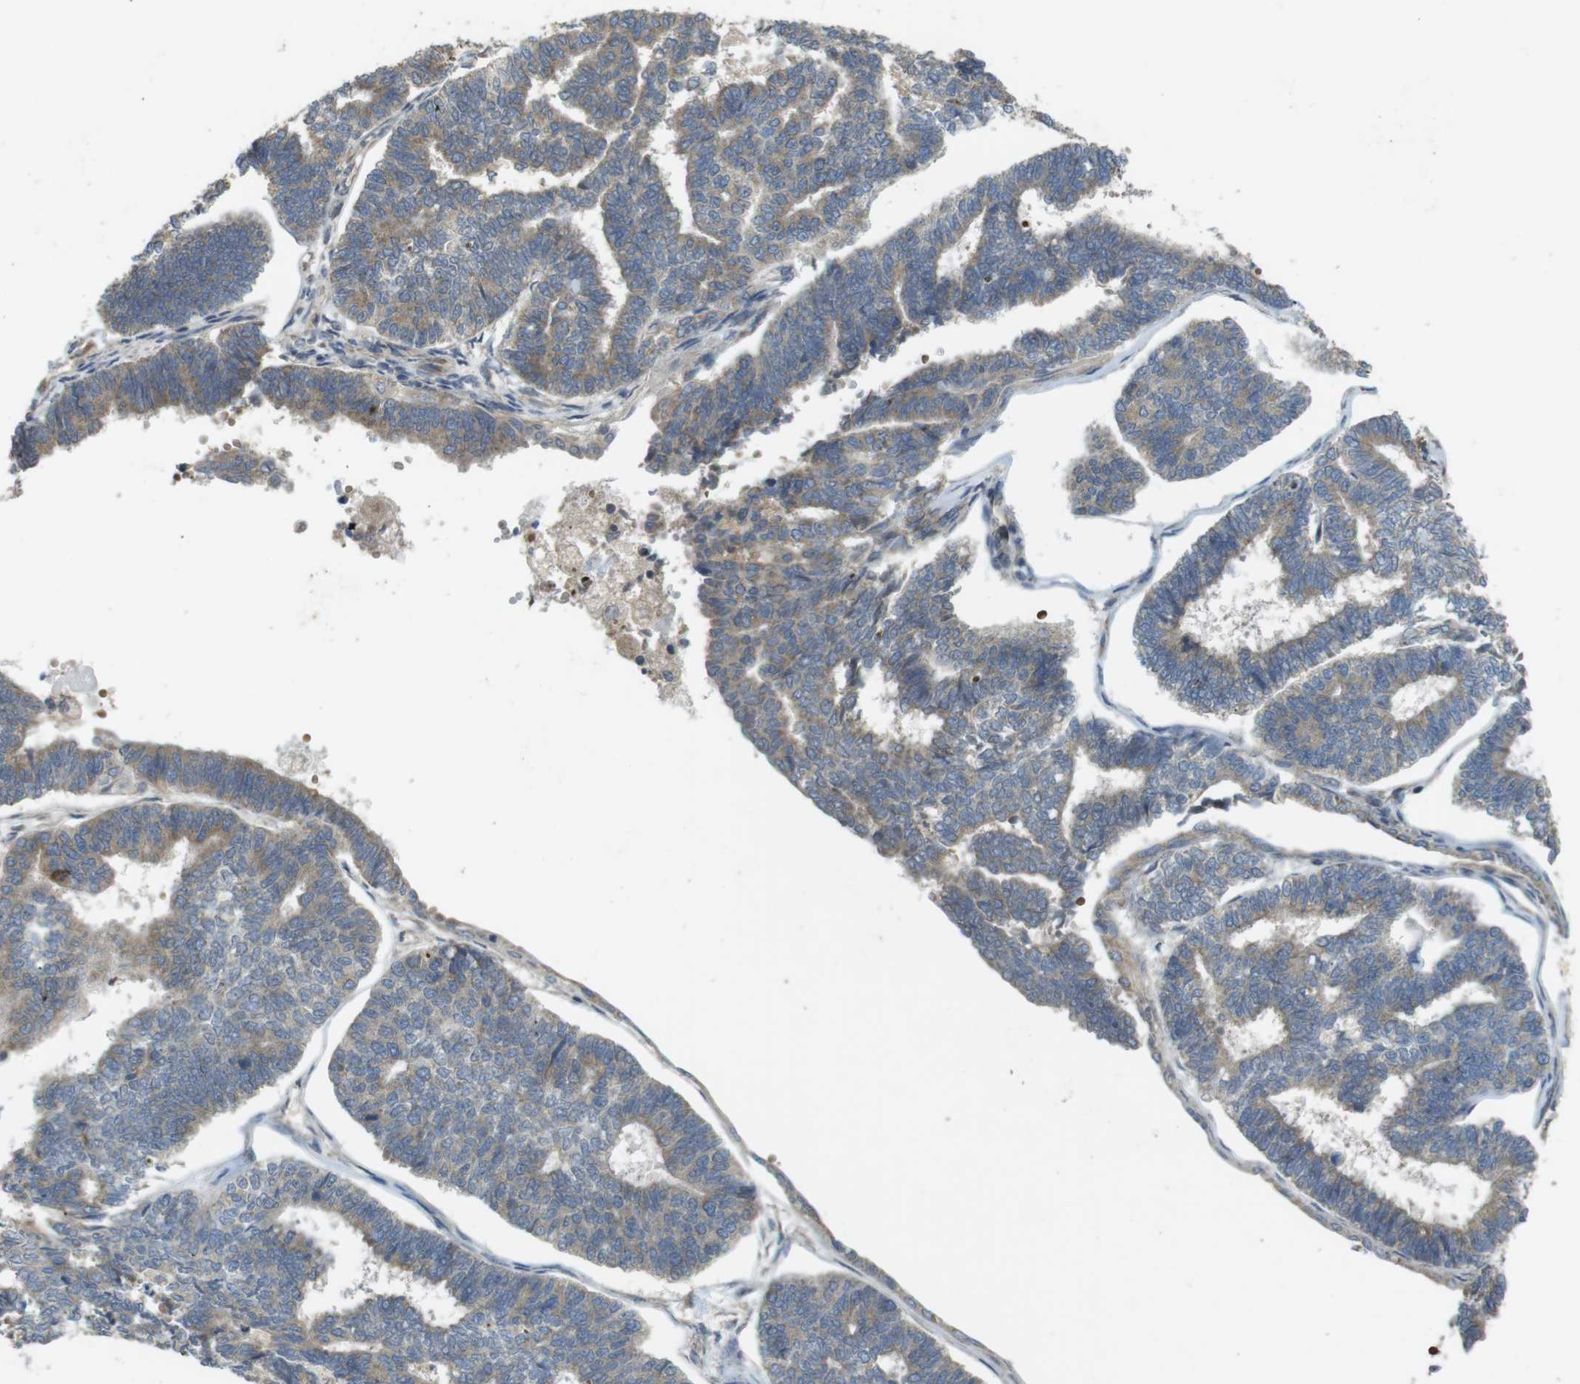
{"staining": {"intensity": "moderate", "quantity": ">75%", "location": "cytoplasmic/membranous"}, "tissue": "endometrial cancer", "cell_type": "Tumor cells", "image_type": "cancer", "snomed": [{"axis": "morphology", "description": "Adenocarcinoma, NOS"}, {"axis": "topography", "description": "Endometrium"}], "caption": "Protein analysis of adenocarcinoma (endometrial) tissue reveals moderate cytoplasmic/membranous expression in approximately >75% of tumor cells. The staining was performed using DAB (3,3'-diaminobenzidine) to visualize the protein expression in brown, while the nuclei were stained in blue with hematoxylin (Magnification: 20x).", "gene": "CLTC", "patient": {"sex": "female", "age": 70}}